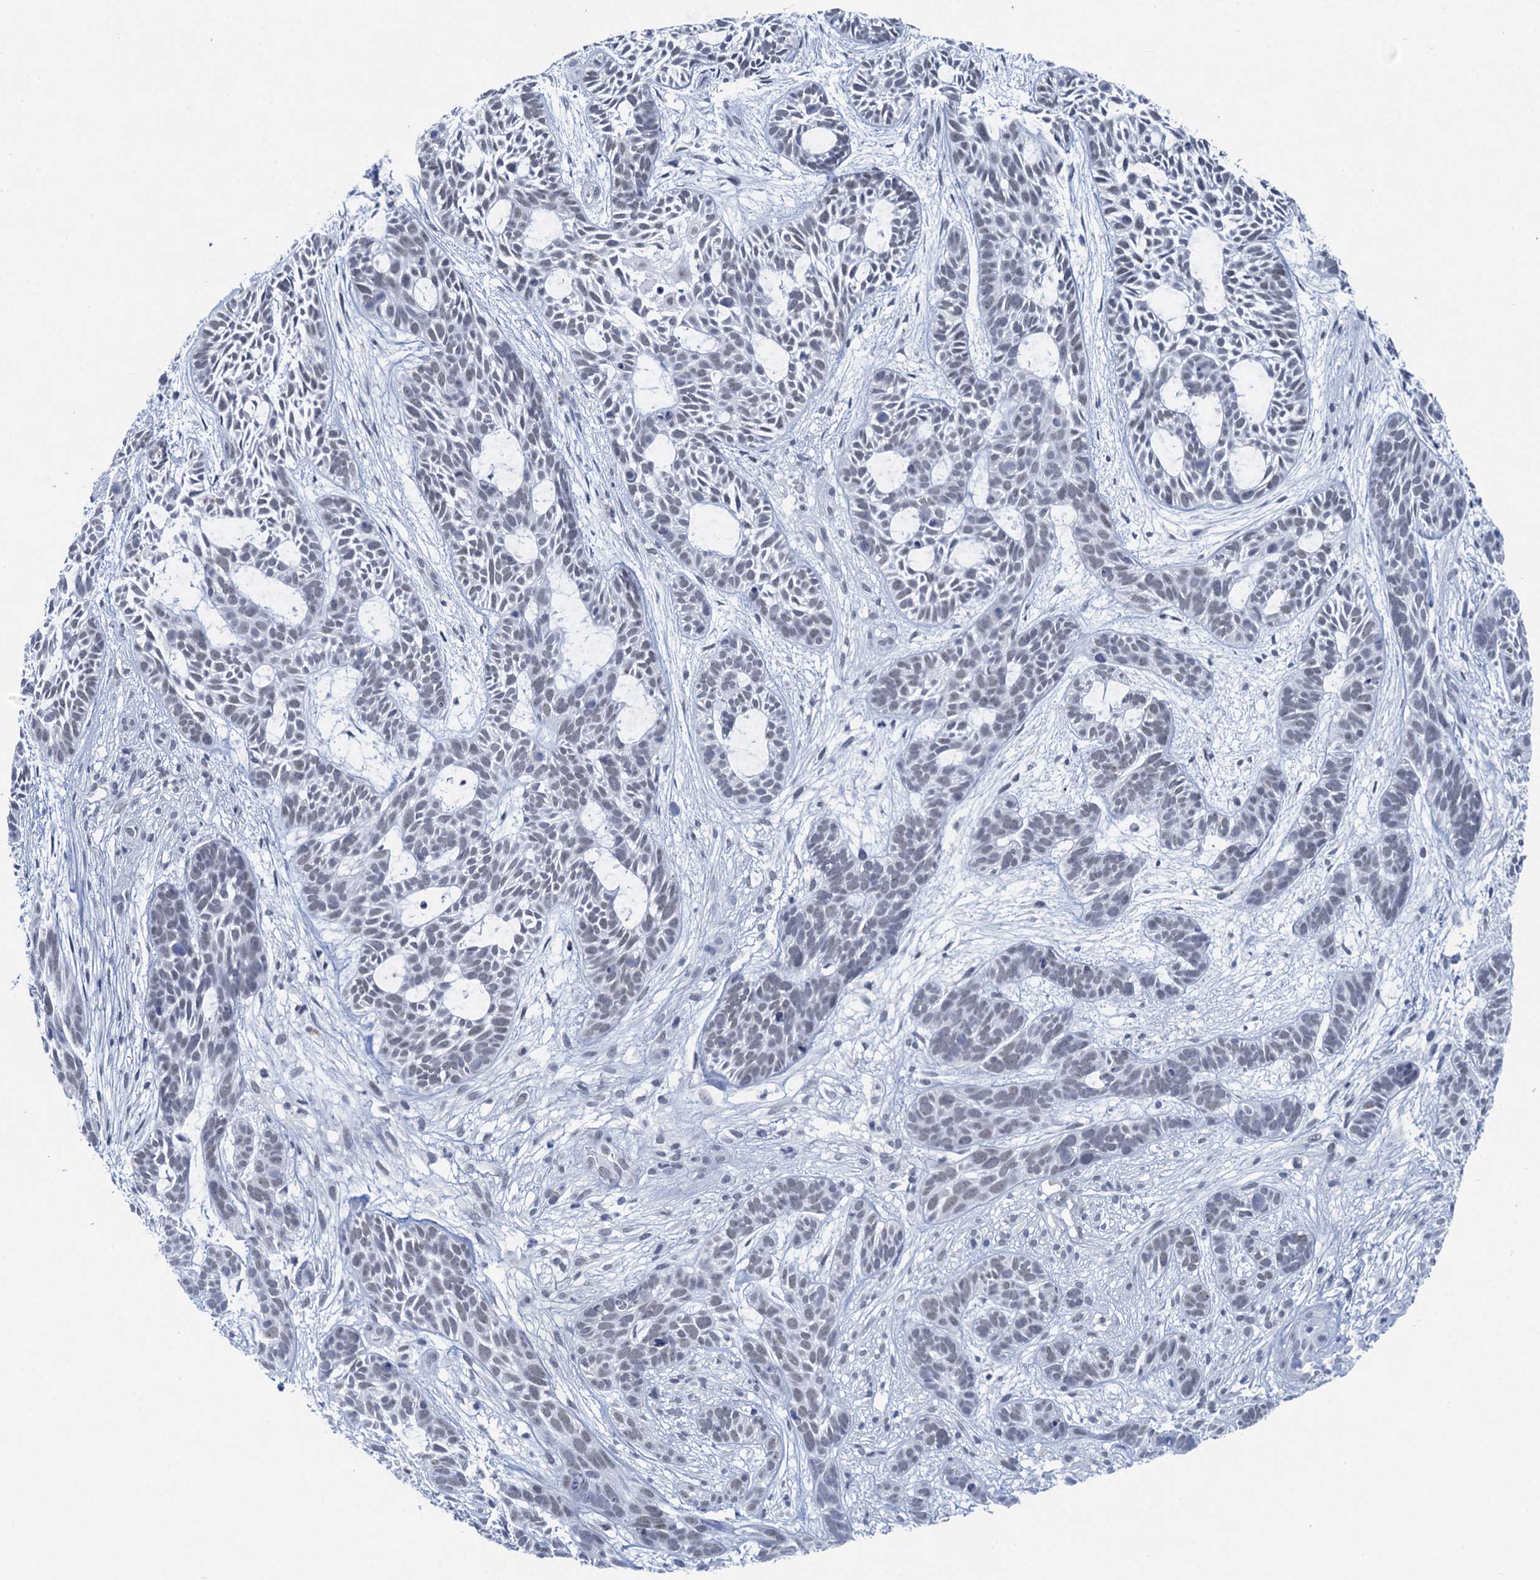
{"staining": {"intensity": "negative", "quantity": "none", "location": "none"}, "tissue": "skin cancer", "cell_type": "Tumor cells", "image_type": "cancer", "snomed": [{"axis": "morphology", "description": "Basal cell carcinoma"}, {"axis": "topography", "description": "Skin"}], "caption": "Image shows no significant protein staining in tumor cells of skin basal cell carcinoma.", "gene": "HAPSTR1", "patient": {"sex": "male", "age": 89}}